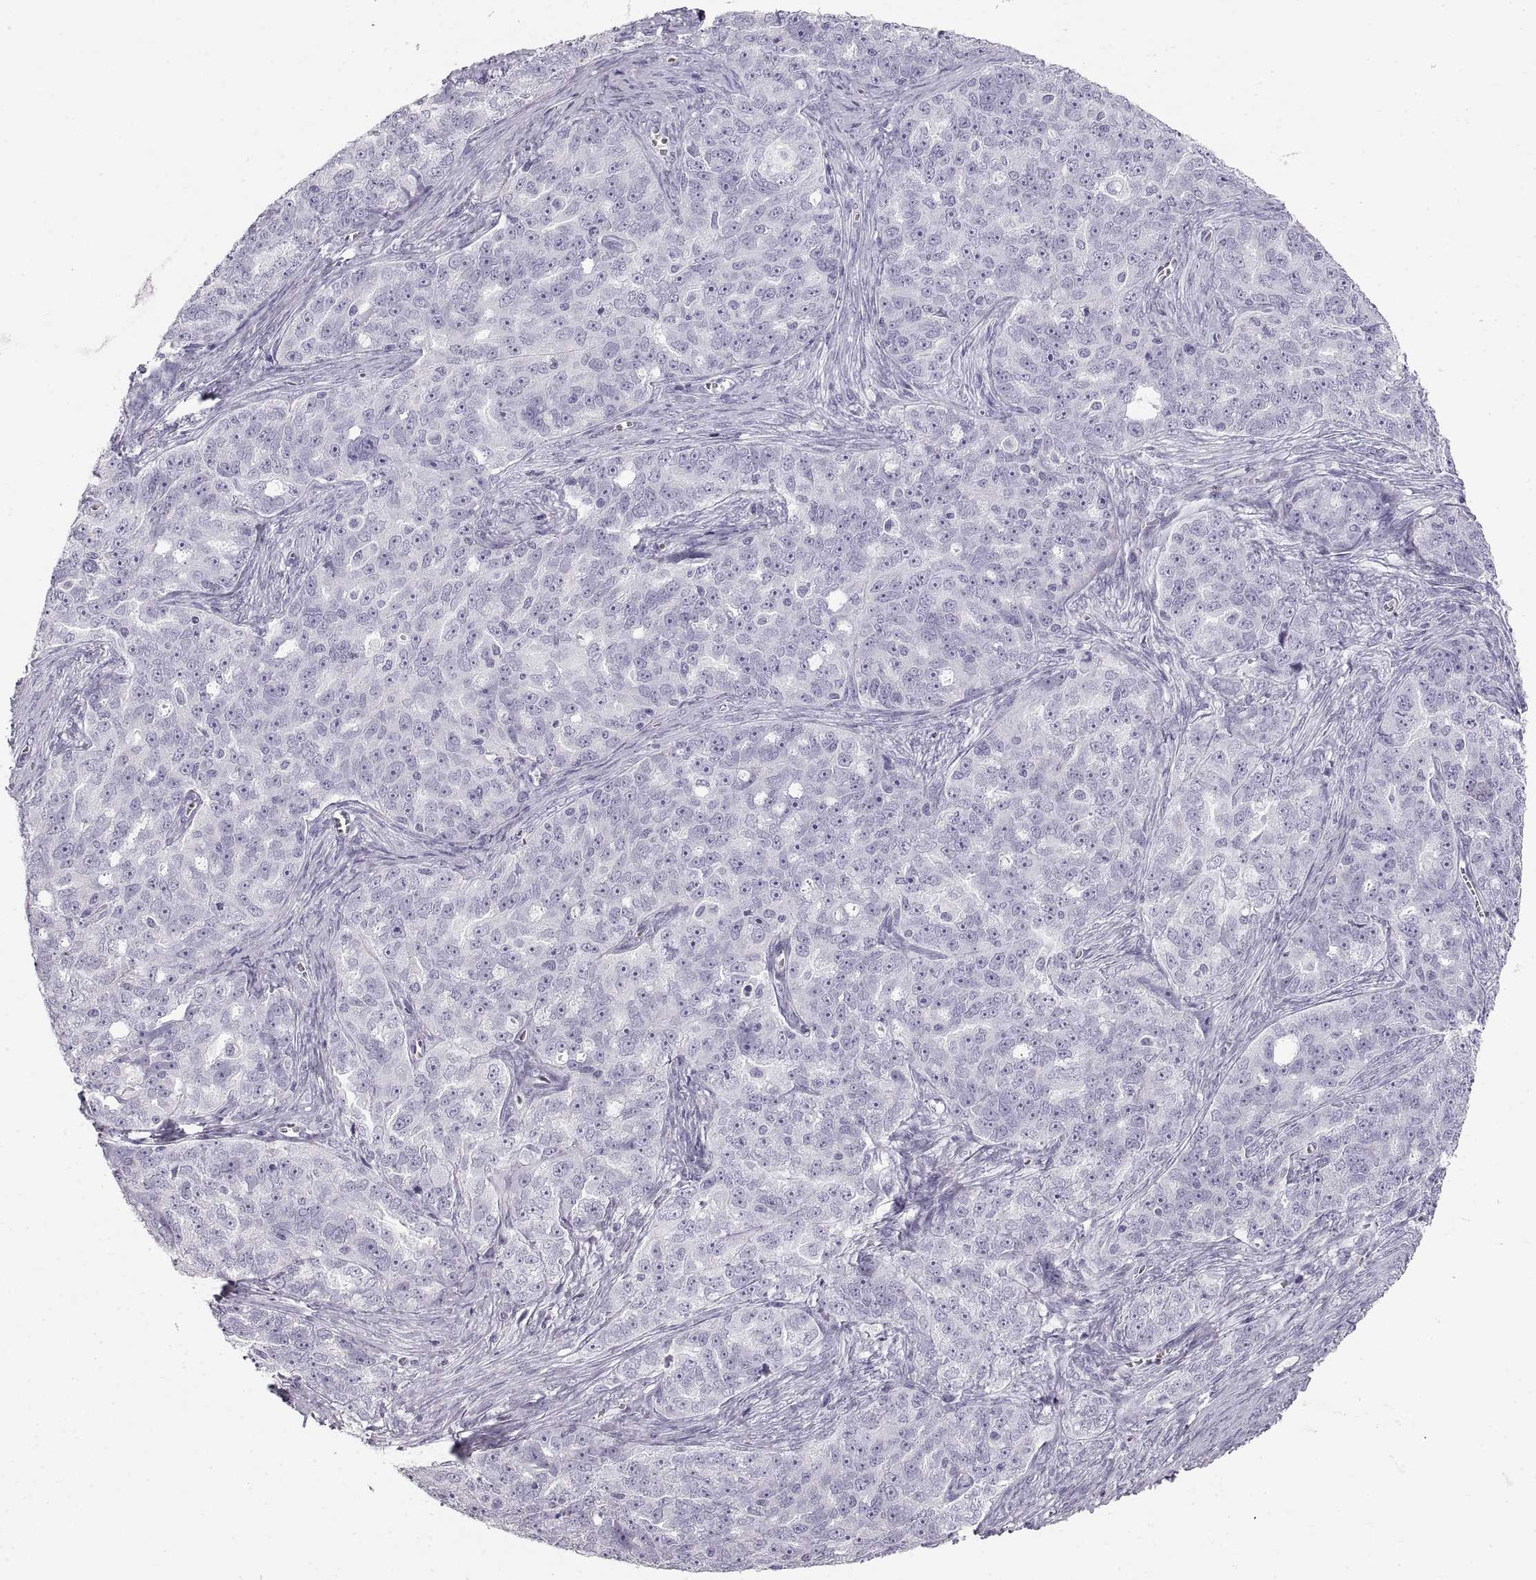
{"staining": {"intensity": "negative", "quantity": "none", "location": "none"}, "tissue": "ovarian cancer", "cell_type": "Tumor cells", "image_type": "cancer", "snomed": [{"axis": "morphology", "description": "Cystadenocarcinoma, serous, NOS"}, {"axis": "topography", "description": "Ovary"}], "caption": "The histopathology image exhibits no significant positivity in tumor cells of ovarian cancer.", "gene": "CRYAA", "patient": {"sex": "female", "age": 51}}